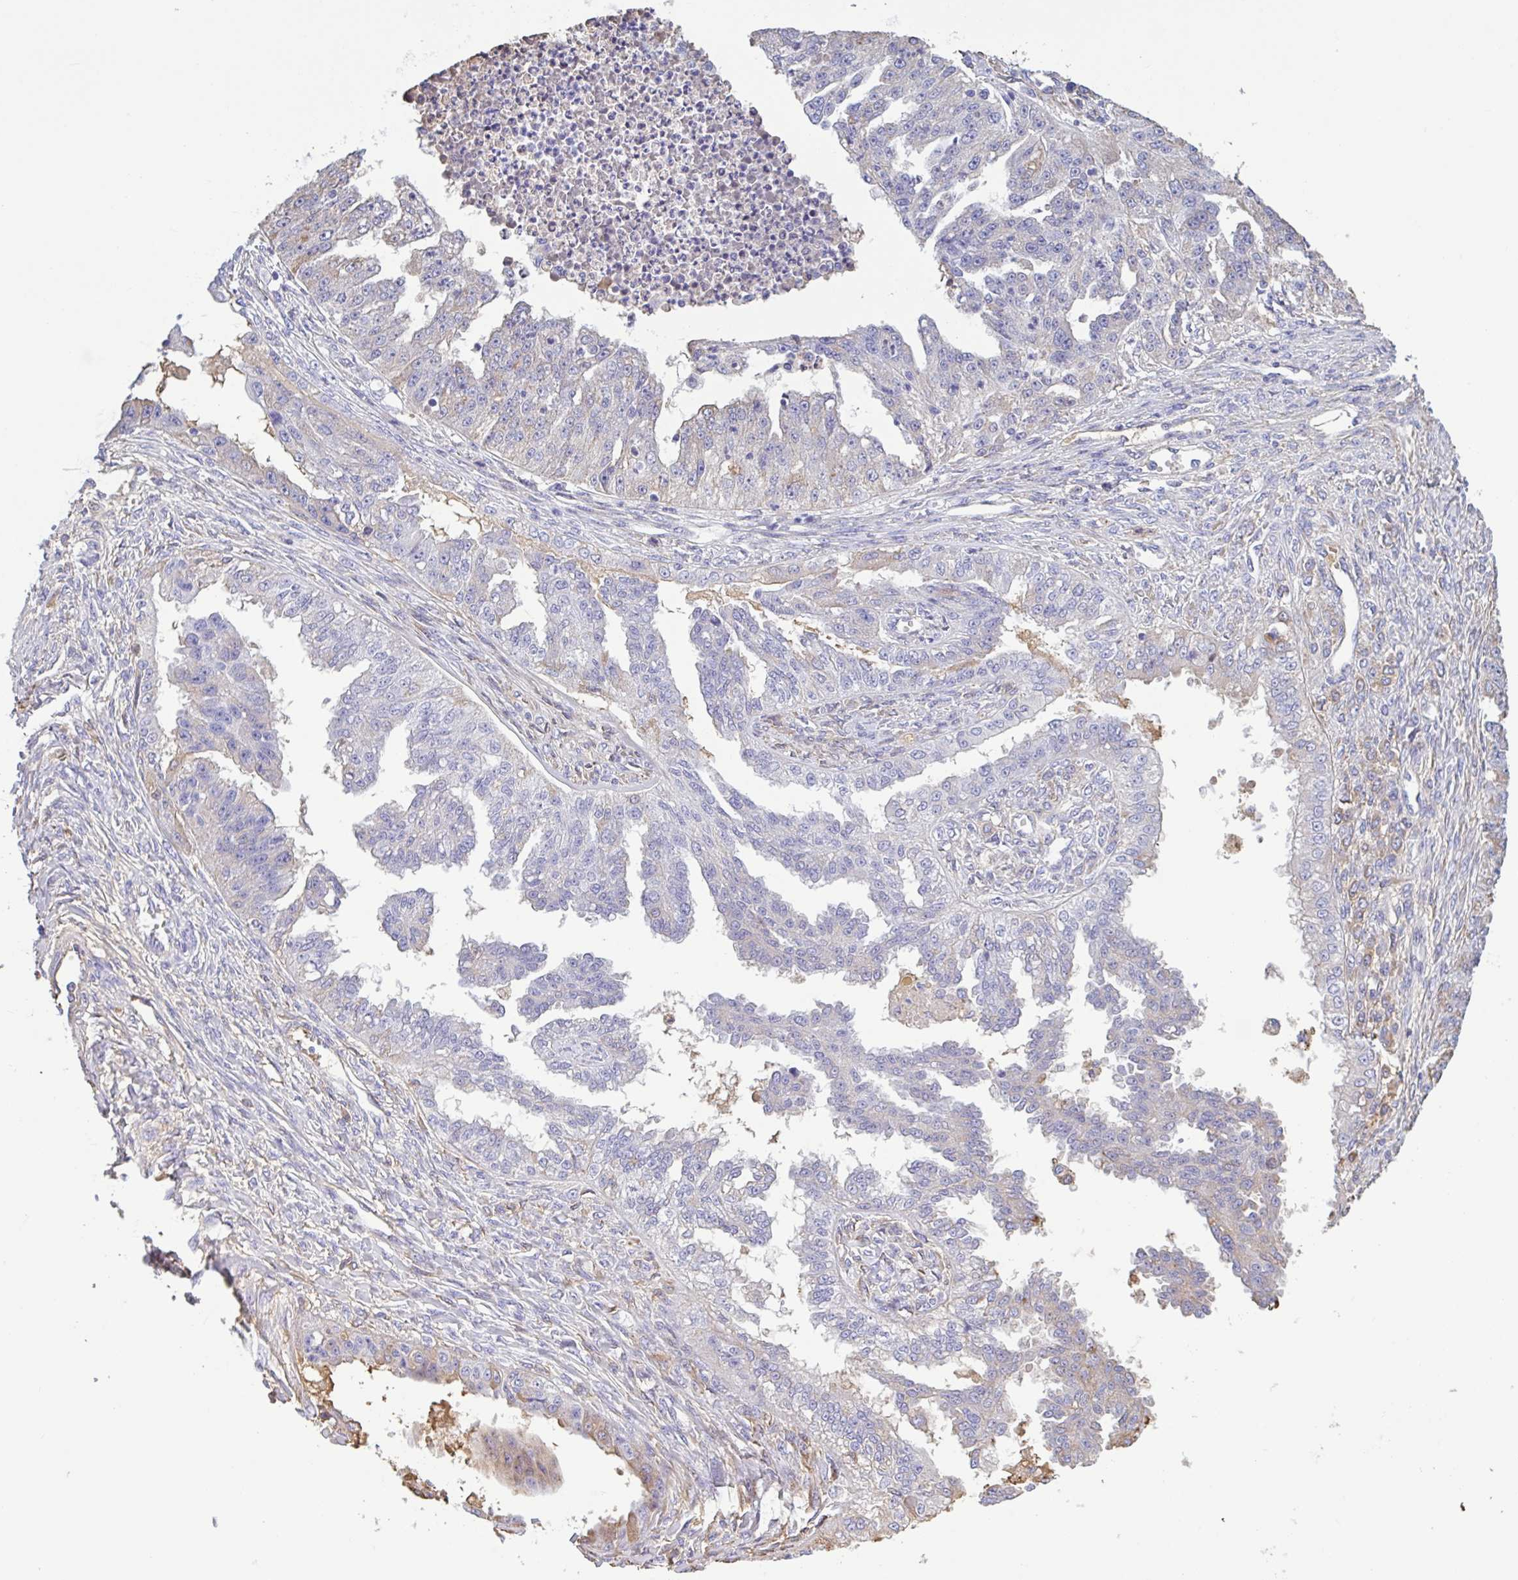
{"staining": {"intensity": "moderate", "quantity": "<25%", "location": "cytoplasmic/membranous"}, "tissue": "ovarian cancer", "cell_type": "Tumor cells", "image_type": "cancer", "snomed": [{"axis": "morphology", "description": "Cystadenocarcinoma, serous, NOS"}, {"axis": "topography", "description": "Ovary"}], "caption": "An immunohistochemistry histopathology image of neoplastic tissue is shown. Protein staining in brown shows moderate cytoplasmic/membranous positivity in serous cystadenocarcinoma (ovarian) within tumor cells. (brown staining indicates protein expression, while blue staining denotes nuclei).", "gene": "LARGE2", "patient": {"sex": "female", "age": 58}}